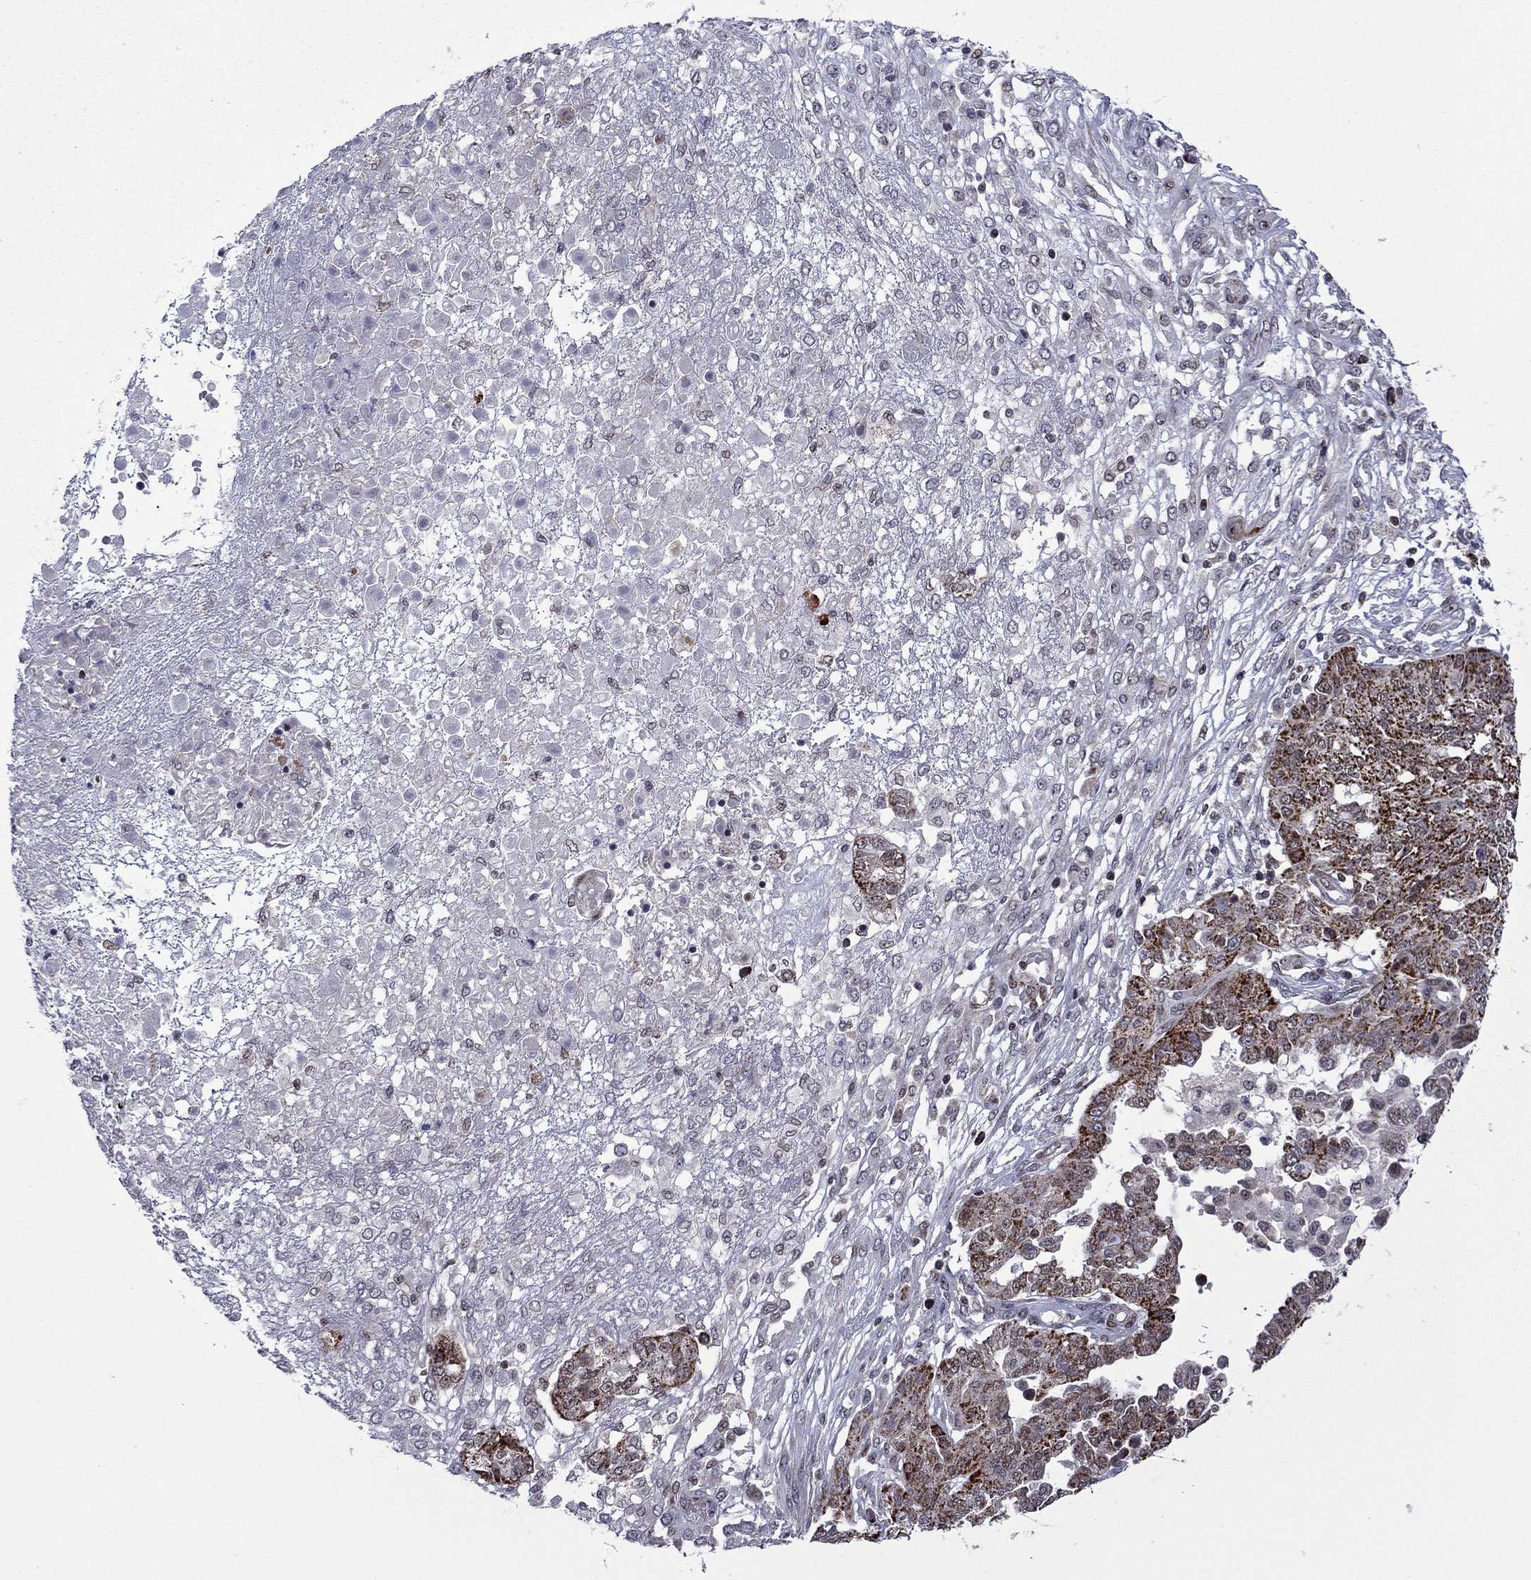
{"staining": {"intensity": "strong", "quantity": "25%-75%", "location": "cytoplasmic/membranous"}, "tissue": "ovarian cancer", "cell_type": "Tumor cells", "image_type": "cancer", "snomed": [{"axis": "morphology", "description": "Cystadenocarcinoma, serous, NOS"}, {"axis": "topography", "description": "Ovary"}], "caption": "Immunohistochemistry (IHC) (DAB) staining of human ovarian serous cystadenocarcinoma shows strong cytoplasmic/membranous protein positivity in about 25%-75% of tumor cells. Using DAB (brown) and hematoxylin (blue) stains, captured at high magnification using brightfield microscopy.", "gene": "SURF2", "patient": {"sex": "female", "age": 67}}